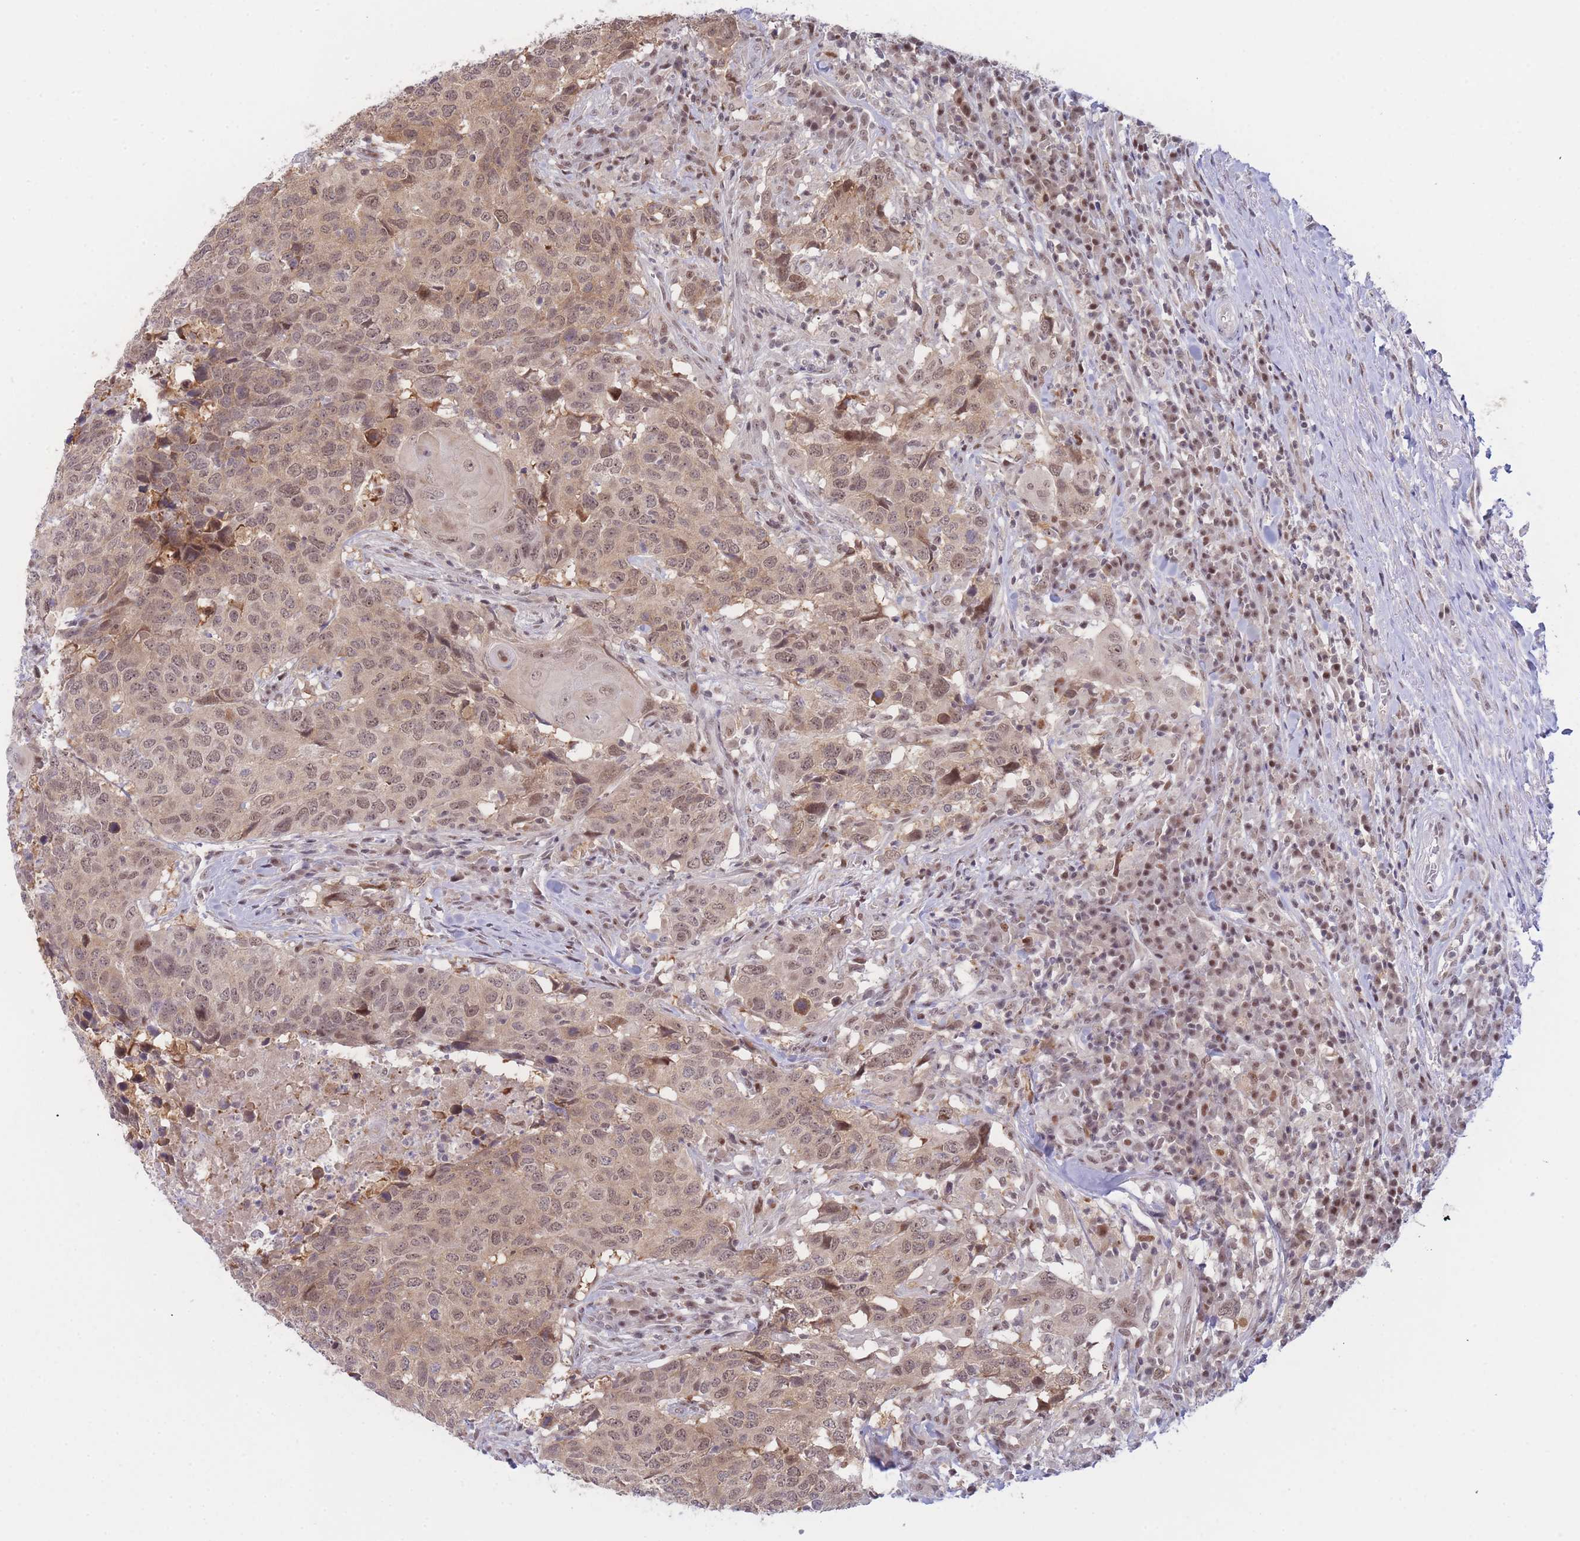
{"staining": {"intensity": "moderate", "quantity": ">75%", "location": "nuclear"}, "tissue": "head and neck cancer", "cell_type": "Tumor cells", "image_type": "cancer", "snomed": [{"axis": "morphology", "description": "Normal tissue, NOS"}, {"axis": "morphology", "description": "Squamous cell carcinoma, NOS"}, {"axis": "topography", "description": "Skeletal muscle"}, {"axis": "topography", "description": "Vascular tissue"}, {"axis": "topography", "description": "Peripheral nerve tissue"}, {"axis": "topography", "description": "Head-Neck"}], "caption": "High-power microscopy captured an immunohistochemistry histopathology image of head and neck cancer (squamous cell carcinoma), revealing moderate nuclear expression in about >75% of tumor cells. The staining was performed using DAB, with brown indicating positive protein expression. Nuclei are stained blue with hematoxylin.", "gene": "DEAF1", "patient": {"sex": "male", "age": 66}}